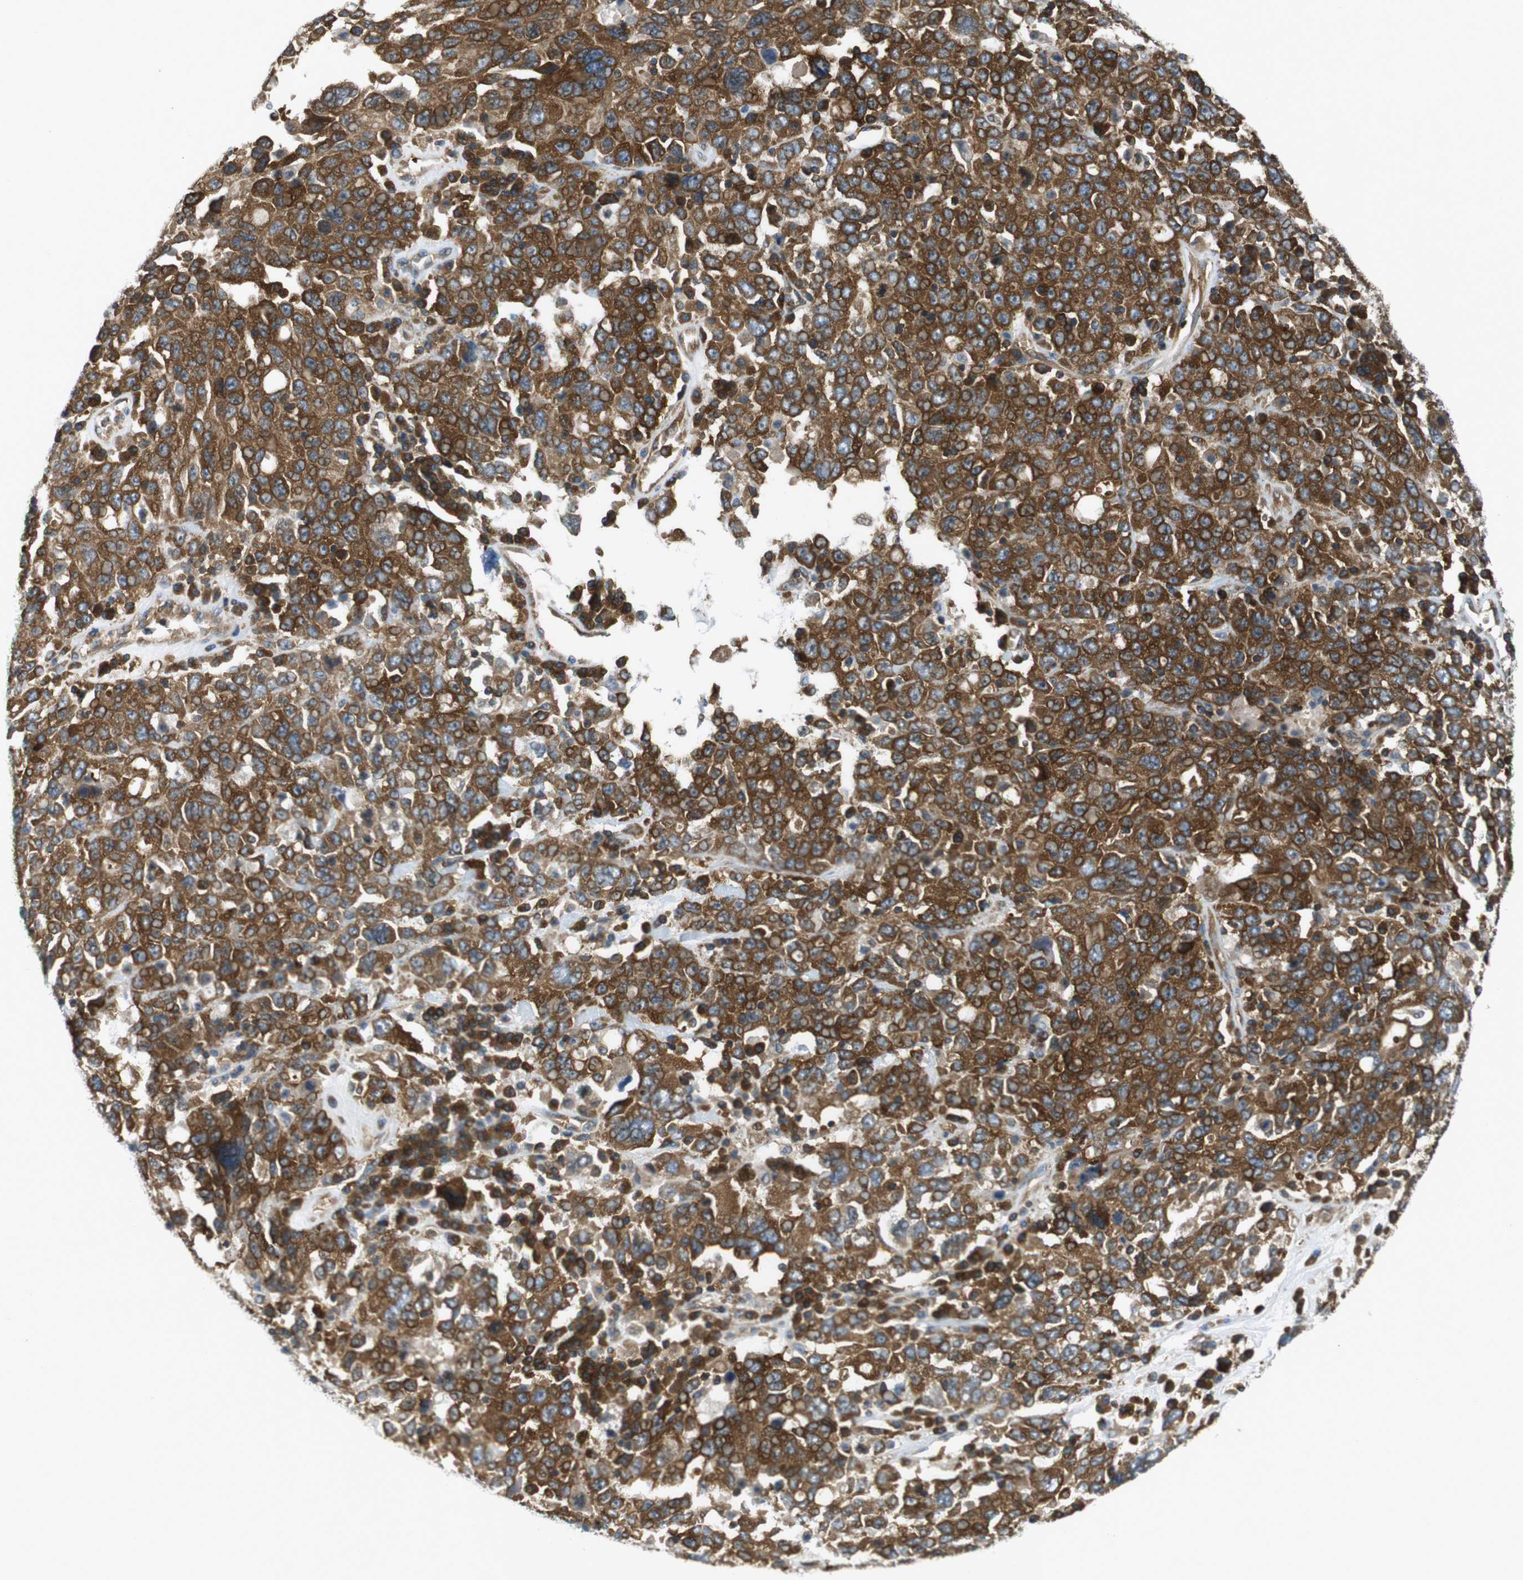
{"staining": {"intensity": "strong", "quantity": ">75%", "location": "cytoplasmic/membranous"}, "tissue": "ovarian cancer", "cell_type": "Tumor cells", "image_type": "cancer", "snomed": [{"axis": "morphology", "description": "Carcinoma, endometroid"}, {"axis": "topography", "description": "Ovary"}], "caption": "This is a photomicrograph of immunohistochemistry (IHC) staining of ovarian cancer, which shows strong staining in the cytoplasmic/membranous of tumor cells.", "gene": "TSC1", "patient": {"sex": "female", "age": 62}}